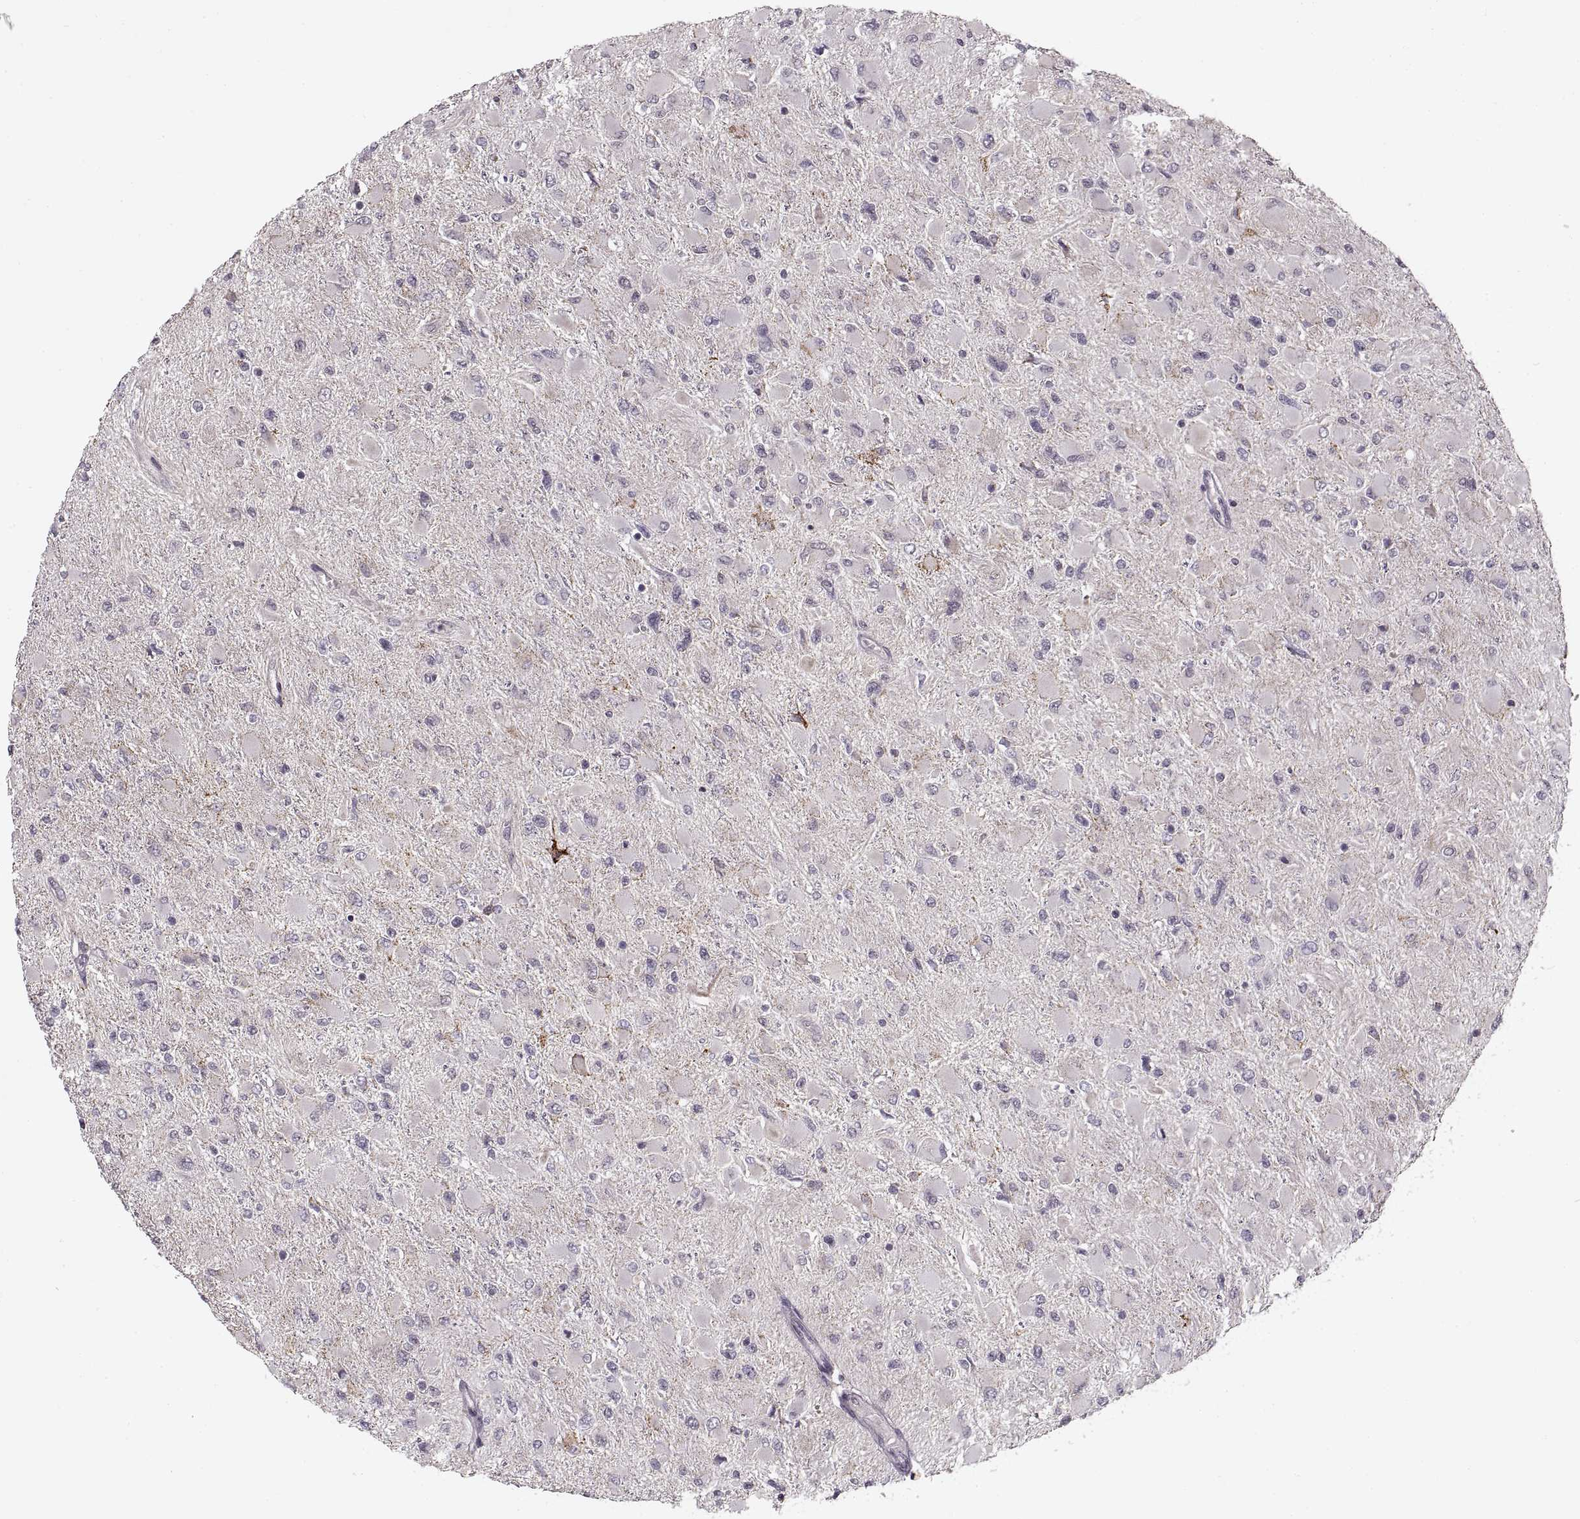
{"staining": {"intensity": "negative", "quantity": "none", "location": "none"}, "tissue": "glioma", "cell_type": "Tumor cells", "image_type": "cancer", "snomed": [{"axis": "morphology", "description": "Glioma, malignant, High grade"}, {"axis": "topography", "description": "Cerebral cortex"}], "caption": "DAB (3,3'-diaminobenzidine) immunohistochemical staining of malignant high-grade glioma shows no significant expression in tumor cells.", "gene": "ASIC3", "patient": {"sex": "female", "age": 36}}